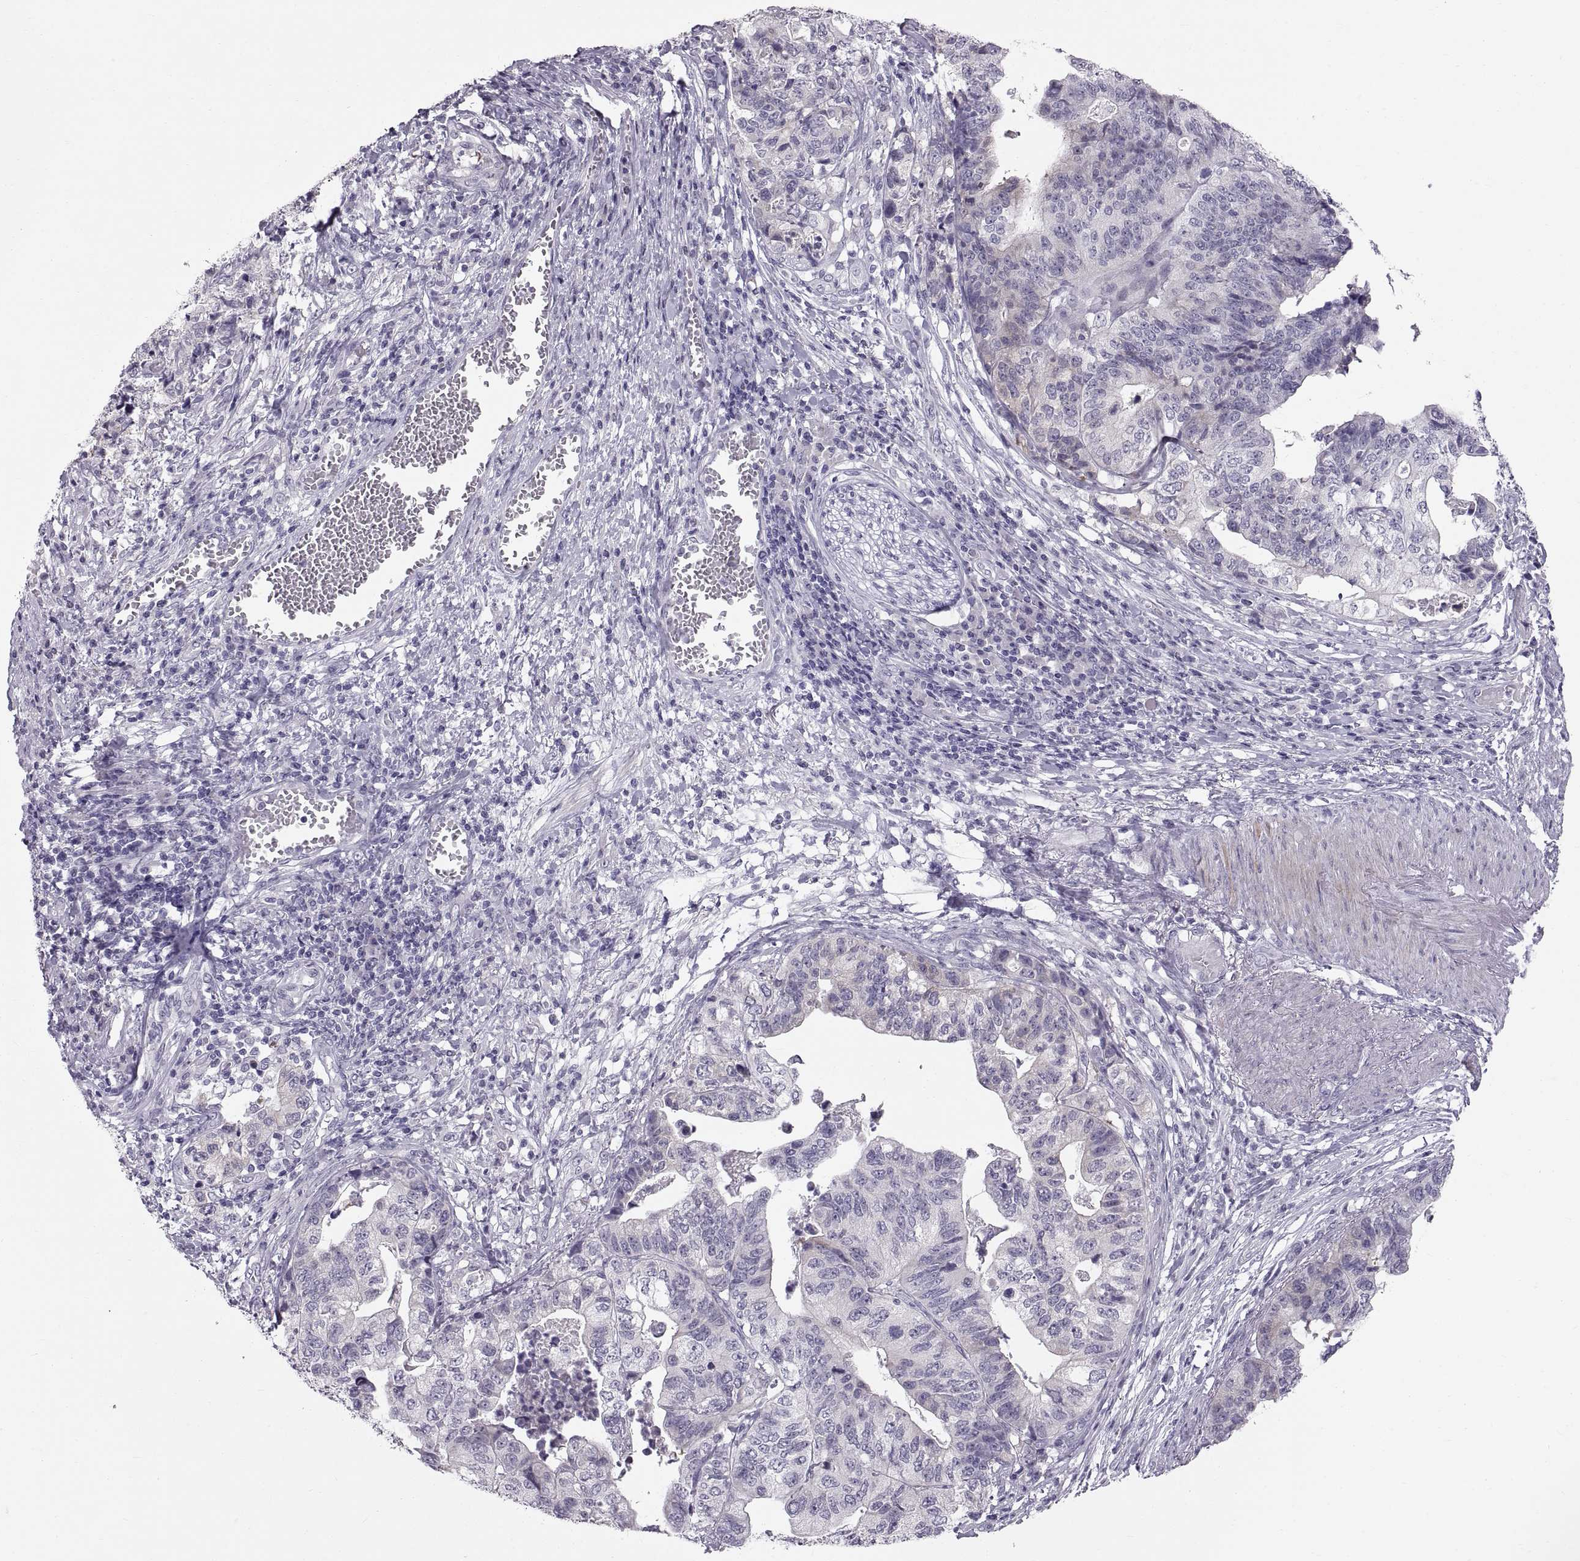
{"staining": {"intensity": "negative", "quantity": "none", "location": "none"}, "tissue": "stomach cancer", "cell_type": "Tumor cells", "image_type": "cancer", "snomed": [{"axis": "morphology", "description": "Adenocarcinoma, NOS"}, {"axis": "topography", "description": "Stomach, upper"}], "caption": "Immunohistochemical staining of human stomach adenocarcinoma reveals no significant staining in tumor cells.", "gene": "SPACDR", "patient": {"sex": "female", "age": 67}}